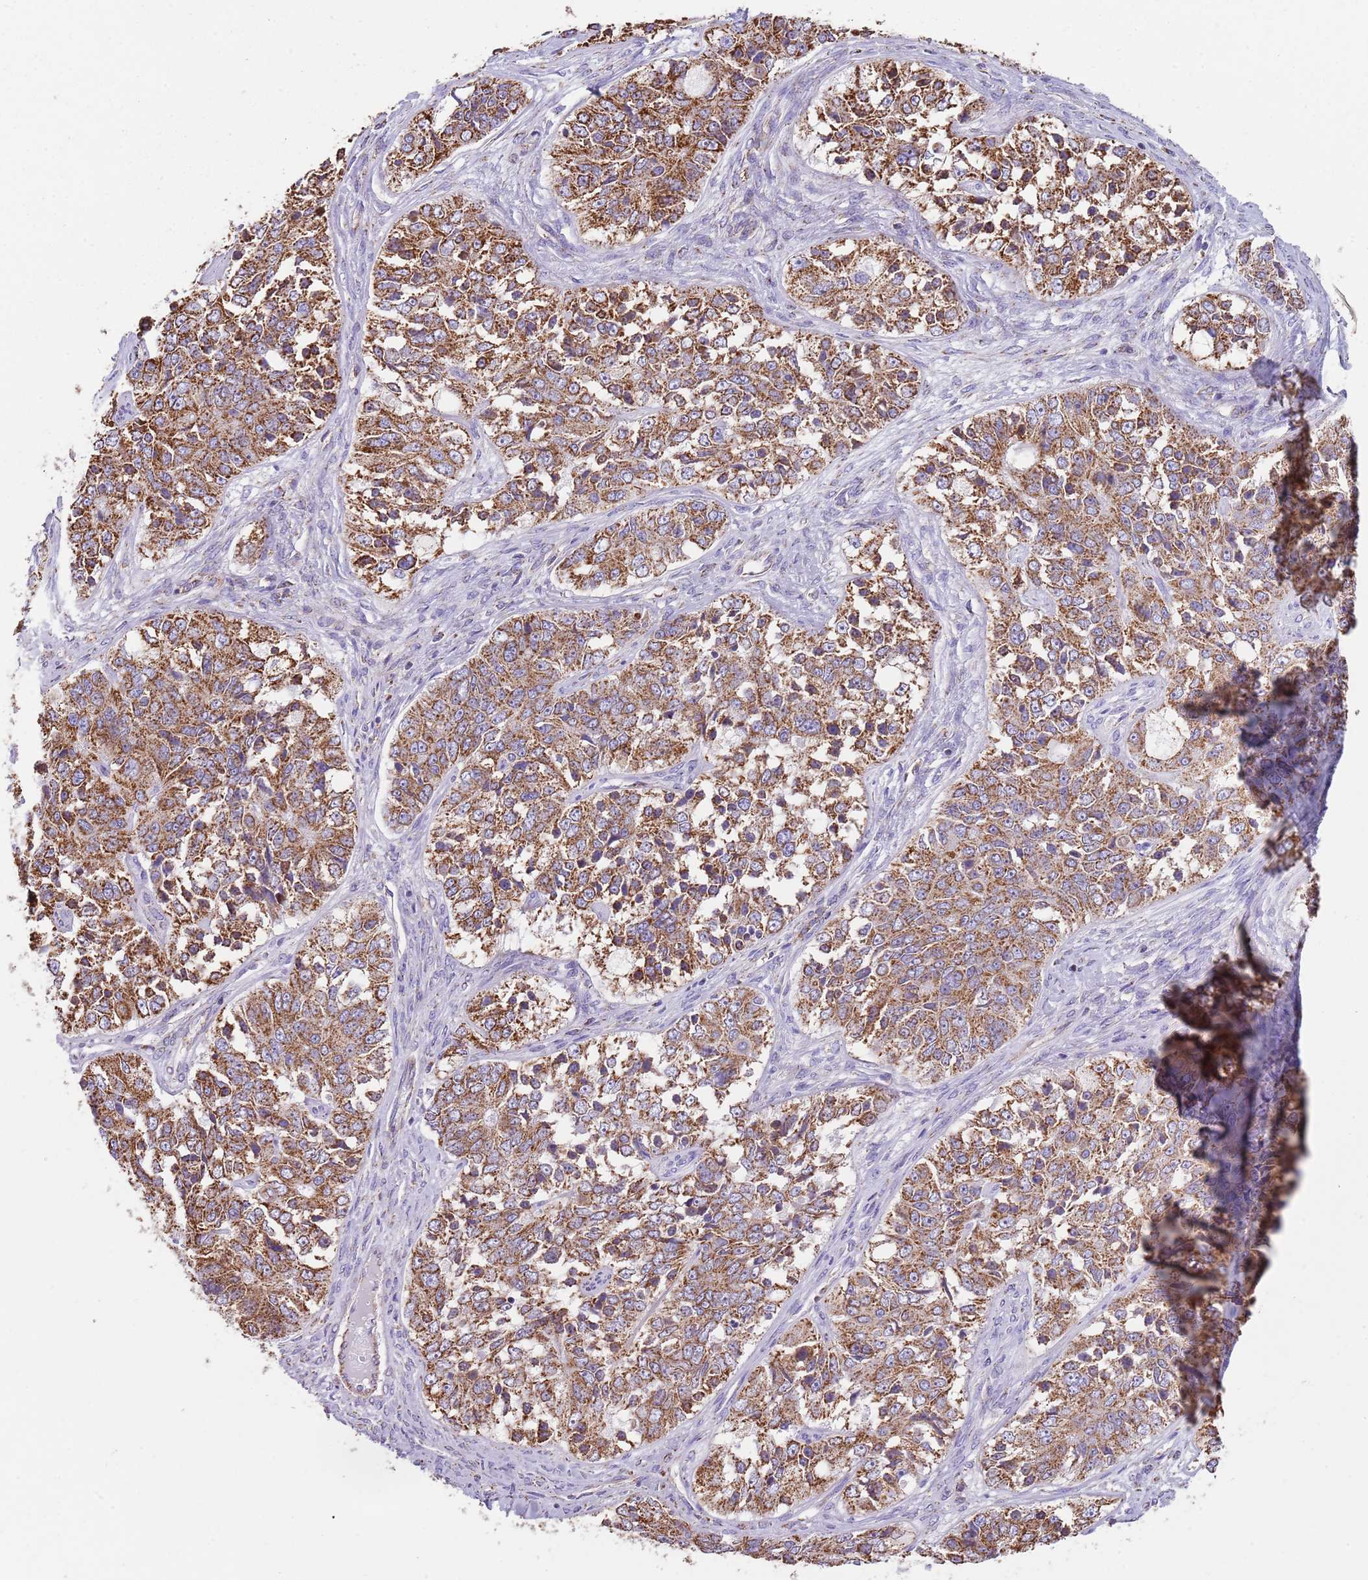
{"staining": {"intensity": "strong", "quantity": ">75%", "location": "cytoplasmic/membranous"}, "tissue": "ovarian cancer", "cell_type": "Tumor cells", "image_type": "cancer", "snomed": [{"axis": "morphology", "description": "Carcinoma, endometroid"}, {"axis": "topography", "description": "Ovary"}], "caption": "An immunohistochemistry (IHC) photomicrograph of tumor tissue is shown. Protein staining in brown labels strong cytoplasmic/membranous positivity in ovarian cancer (endometroid carcinoma) within tumor cells.", "gene": "TTLL1", "patient": {"sex": "female", "age": 51}}